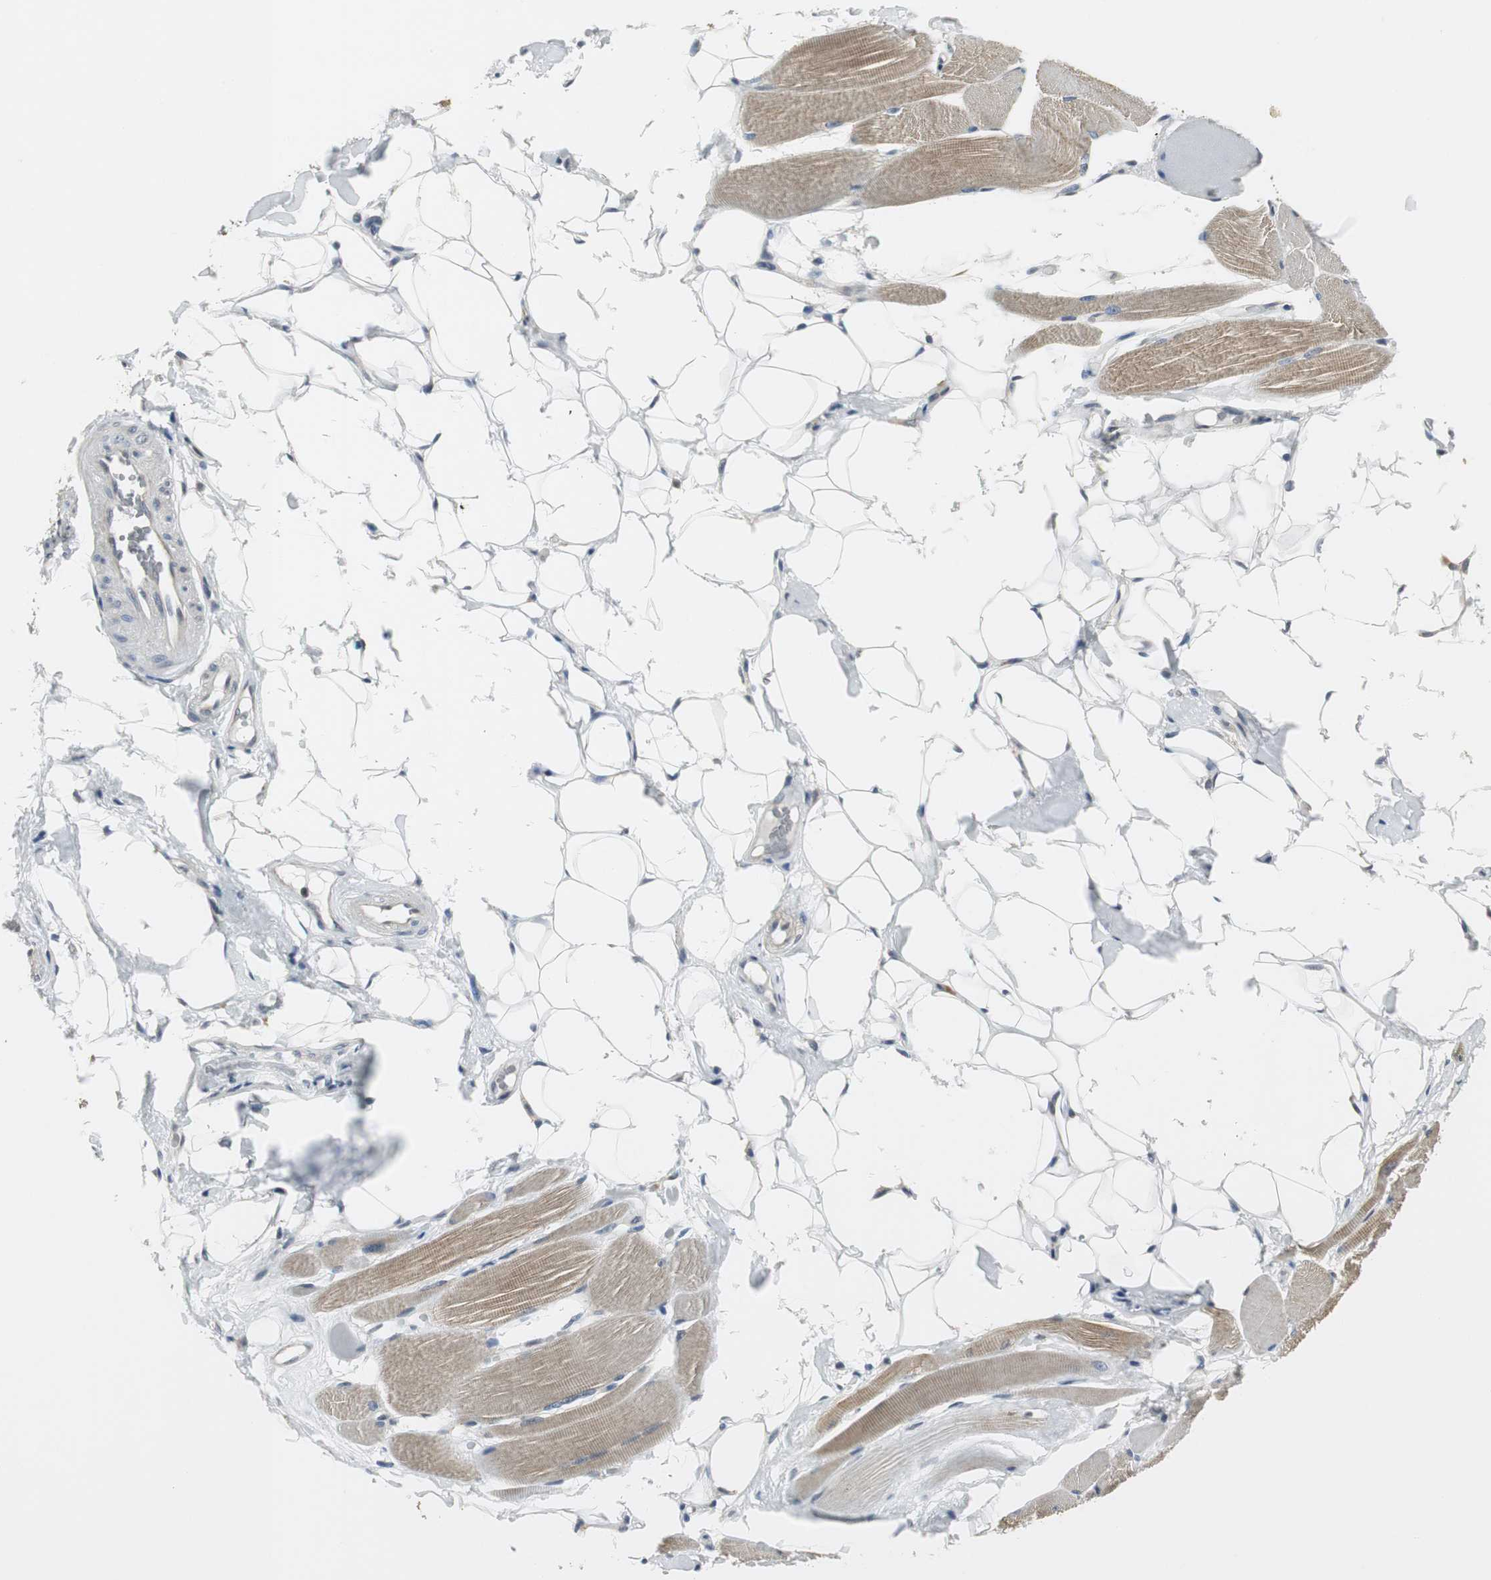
{"staining": {"intensity": "moderate", "quantity": "25%-75%", "location": "cytoplasmic/membranous"}, "tissue": "skeletal muscle", "cell_type": "Myocytes", "image_type": "normal", "snomed": [{"axis": "morphology", "description": "Normal tissue, NOS"}, {"axis": "topography", "description": "Skeletal muscle"}, {"axis": "topography", "description": "Peripheral nerve tissue"}], "caption": "This image displays IHC staining of normal human skeletal muscle, with medium moderate cytoplasmic/membranous expression in approximately 25%-75% of myocytes.", "gene": "CCT5", "patient": {"sex": "female", "age": 84}}